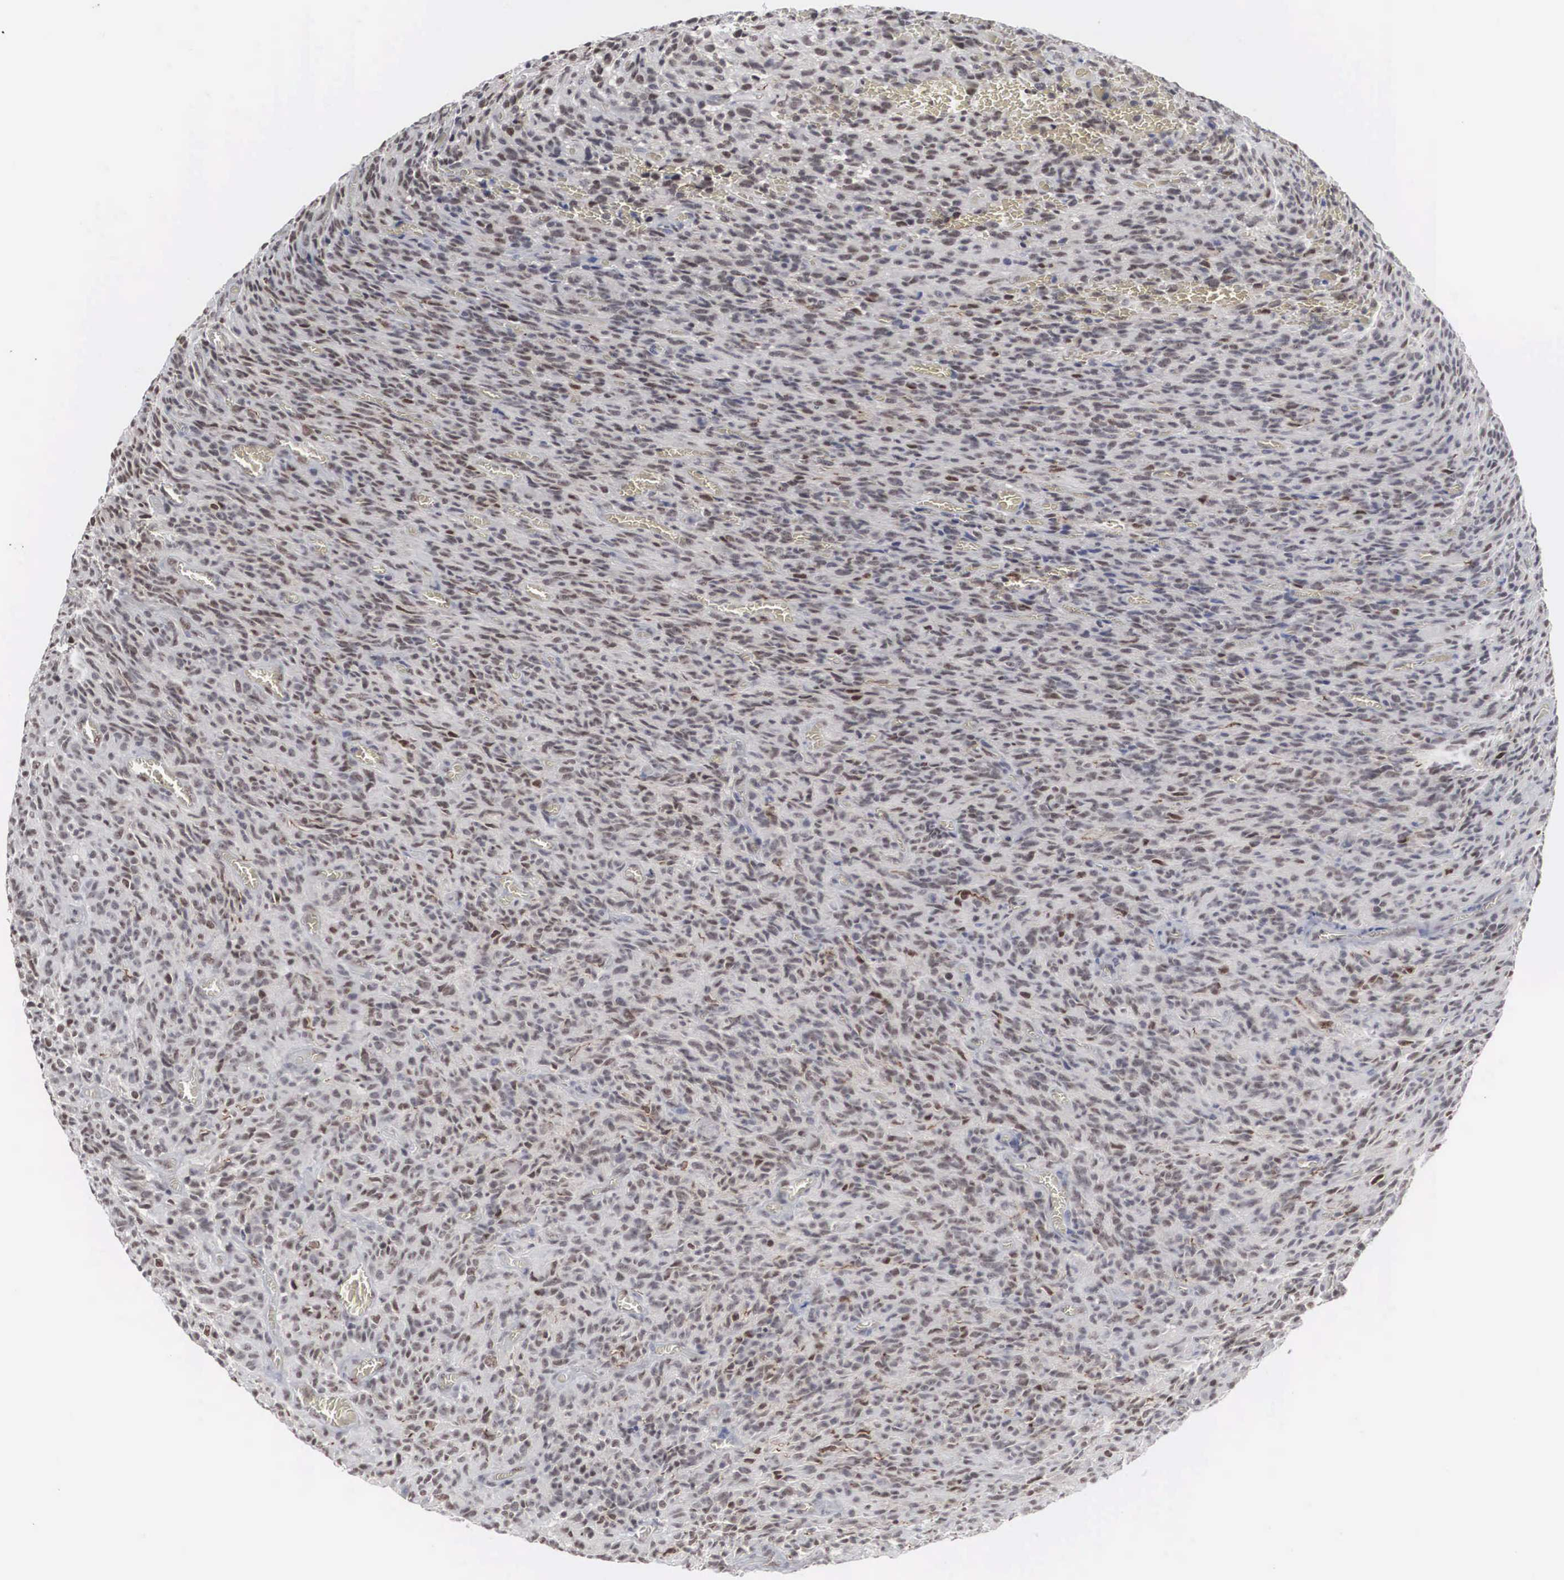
{"staining": {"intensity": "weak", "quantity": "25%-75%", "location": "nuclear"}, "tissue": "glioma", "cell_type": "Tumor cells", "image_type": "cancer", "snomed": [{"axis": "morphology", "description": "Glioma, malignant, High grade"}, {"axis": "topography", "description": "Brain"}], "caption": "IHC (DAB (3,3'-diaminobenzidine)) staining of human malignant glioma (high-grade) displays weak nuclear protein positivity in approximately 25%-75% of tumor cells. (Brightfield microscopy of DAB IHC at high magnification).", "gene": "AUTS2", "patient": {"sex": "male", "age": 56}}